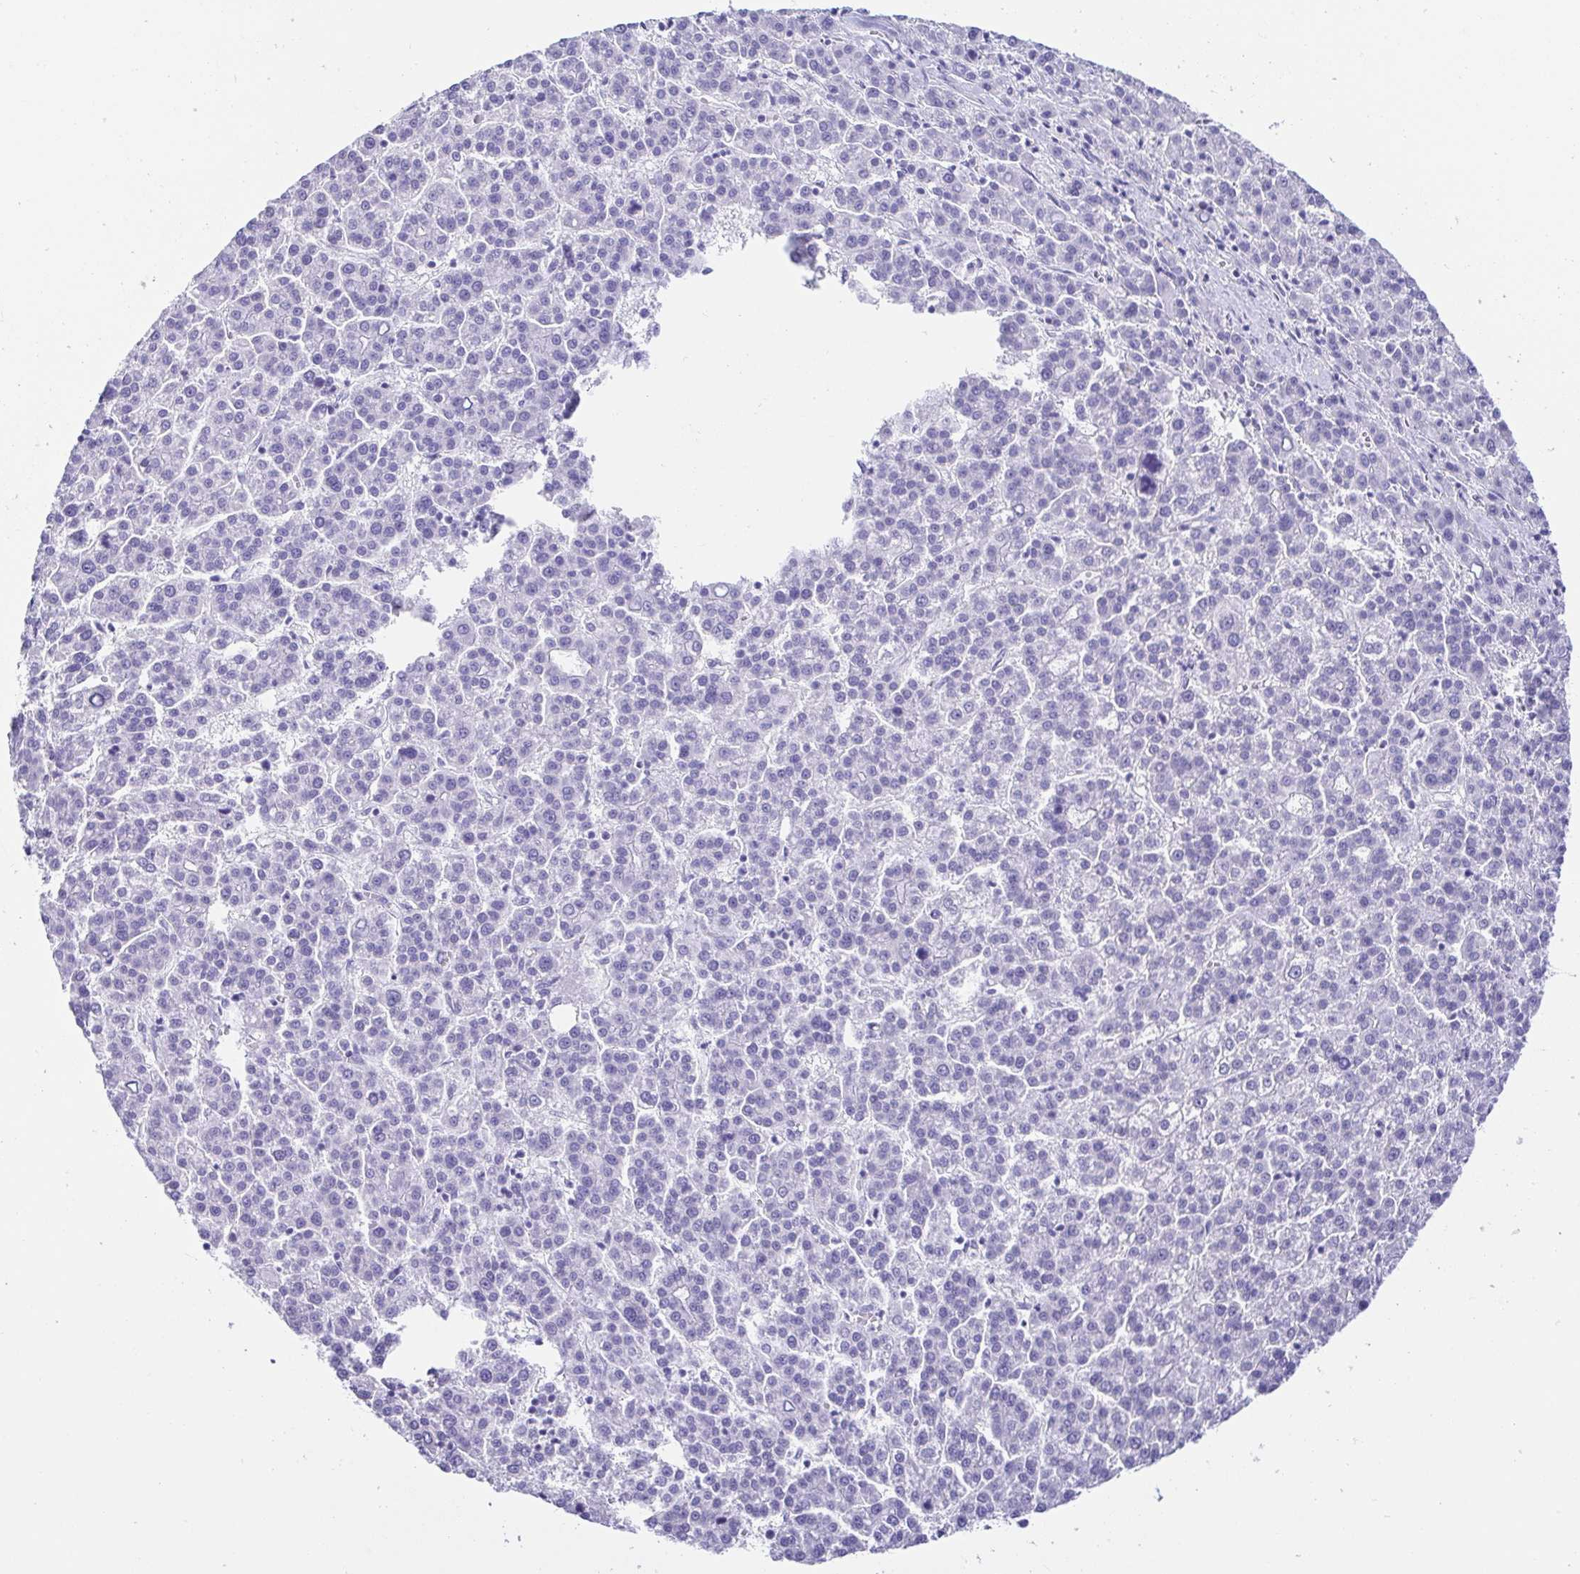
{"staining": {"intensity": "negative", "quantity": "none", "location": "none"}, "tissue": "liver cancer", "cell_type": "Tumor cells", "image_type": "cancer", "snomed": [{"axis": "morphology", "description": "Carcinoma, Hepatocellular, NOS"}, {"axis": "topography", "description": "Liver"}], "caption": "This is an immunohistochemistry (IHC) photomicrograph of human liver hepatocellular carcinoma. There is no staining in tumor cells.", "gene": "CD164L2", "patient": {"sex": "female", "age": 58}}